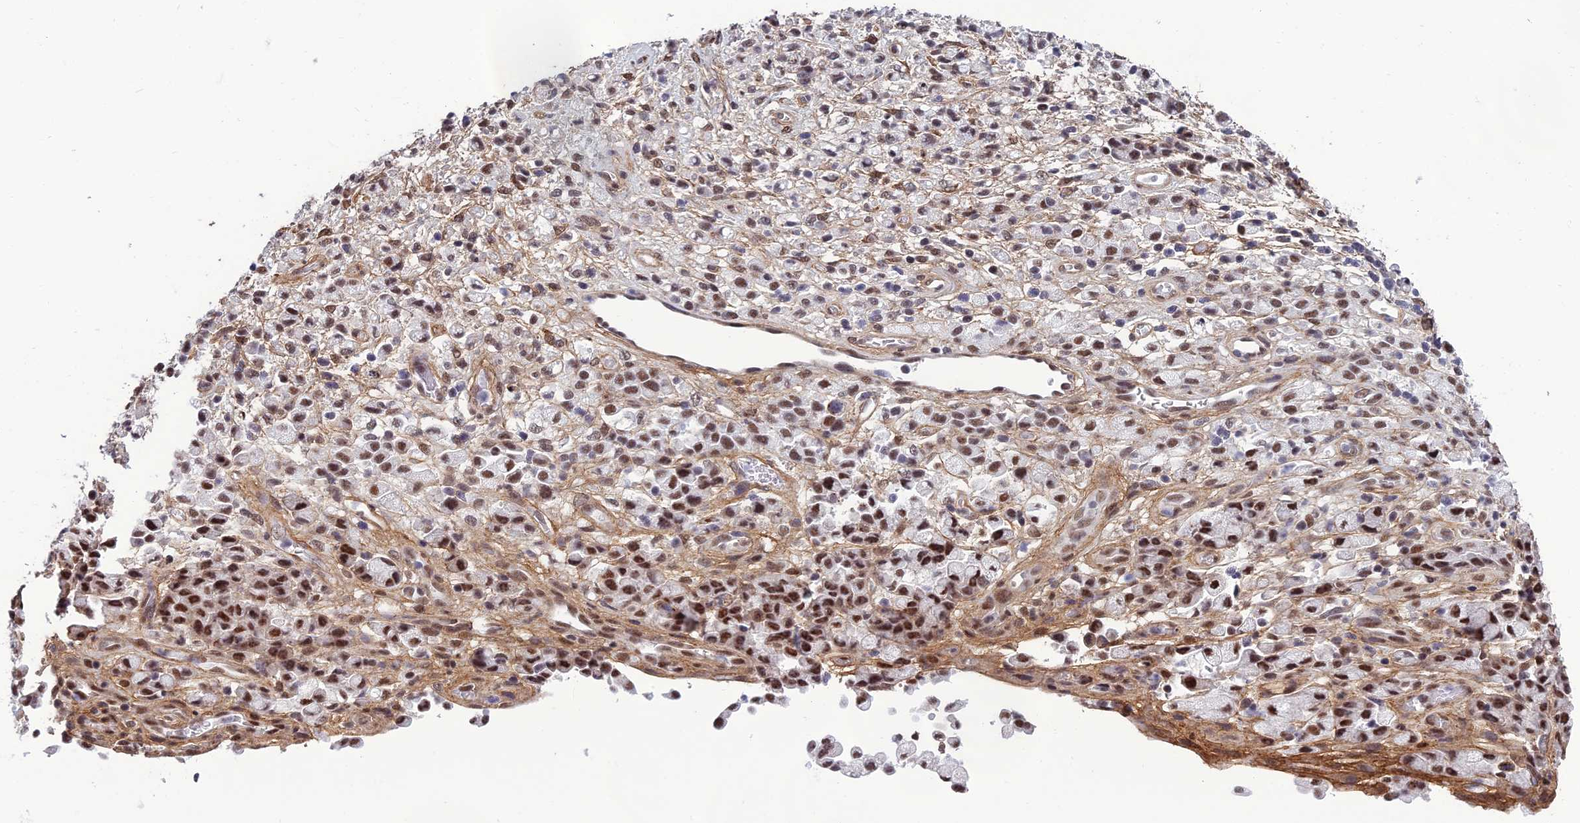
{"staining": {"intensity": "moderate", "quantity": ">75%", "location": "nuclear"}, "tissue": "stomach cancer", "cell_type": "Tumor cells", "image_type": "cancer", "snomed": [{"axis": "morphology", "description": "Adenocarcinoma, NOS"}, {"axis": "topography", "description": "Stomach"}], "caption": "Moderate nuclear protein staining is appreciated in approximately >75% of tumor cells in adenocarcinoma (stomach). (DAB (3,3'-diaminobenzidine) = brown stain, brightfield microscopy at high magnification).", "gene": "RSRC1", "patient": {"sex": "female", "age": 60}}